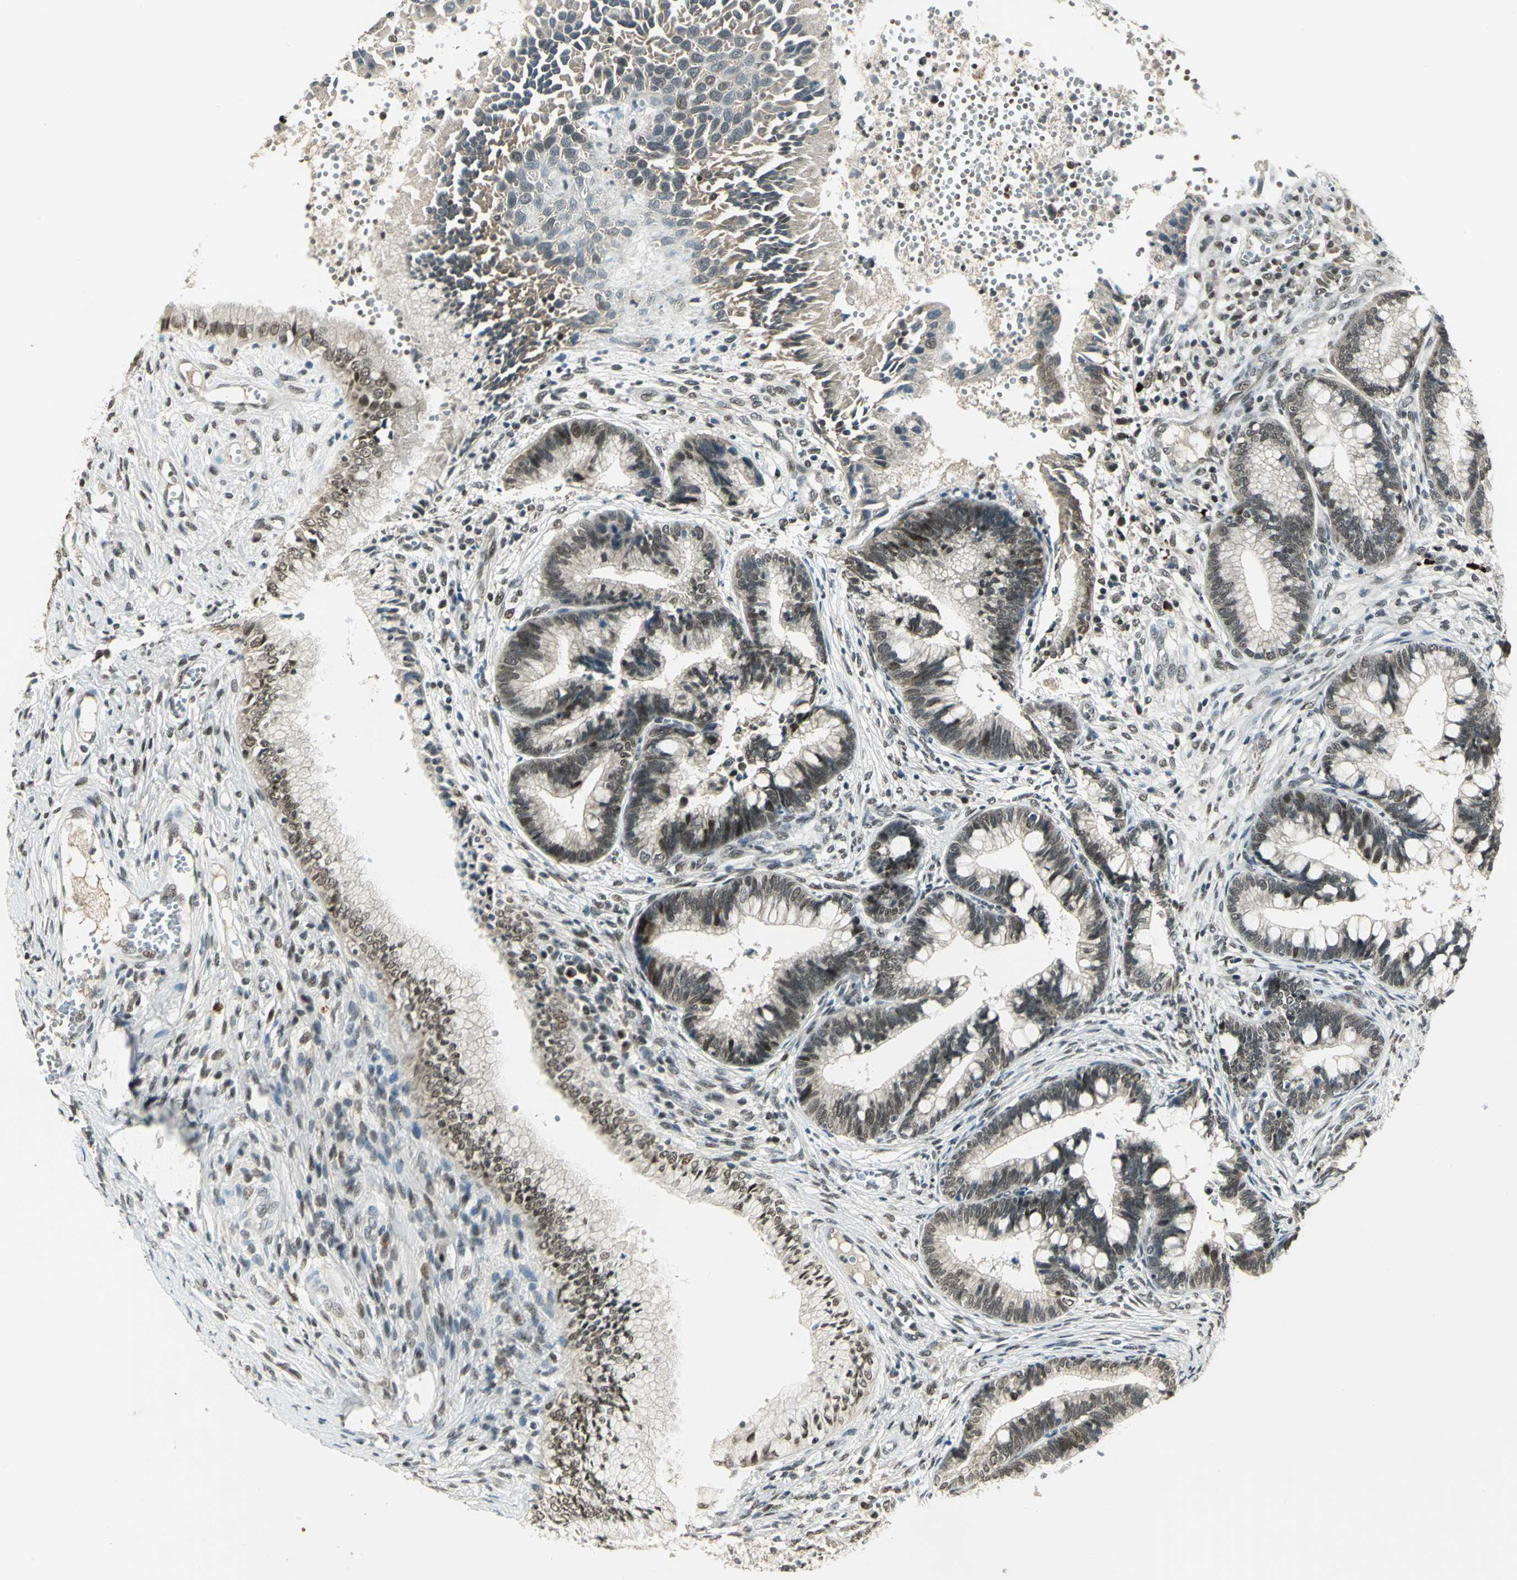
{"staining": {"intensity": "moderate", "quantity": "25%-75%", "location": "nuclear"}, "tissue": "cervical cancer", "cell_type": "Tumor cells", "image_type": "cancer", "snomed": [{"axis": "morphology", "description": "Adenocarcinoma, NOS"}, {"axis": "topography", "description": "Cervix"}], "caption": "Moderate nuclear staining is appreciated in about 25%-75% of tumor cells in cervical cancer (adenocarcinoma).", "gene": "RAD17", "patient": {"sex": "female", "age": 36}}